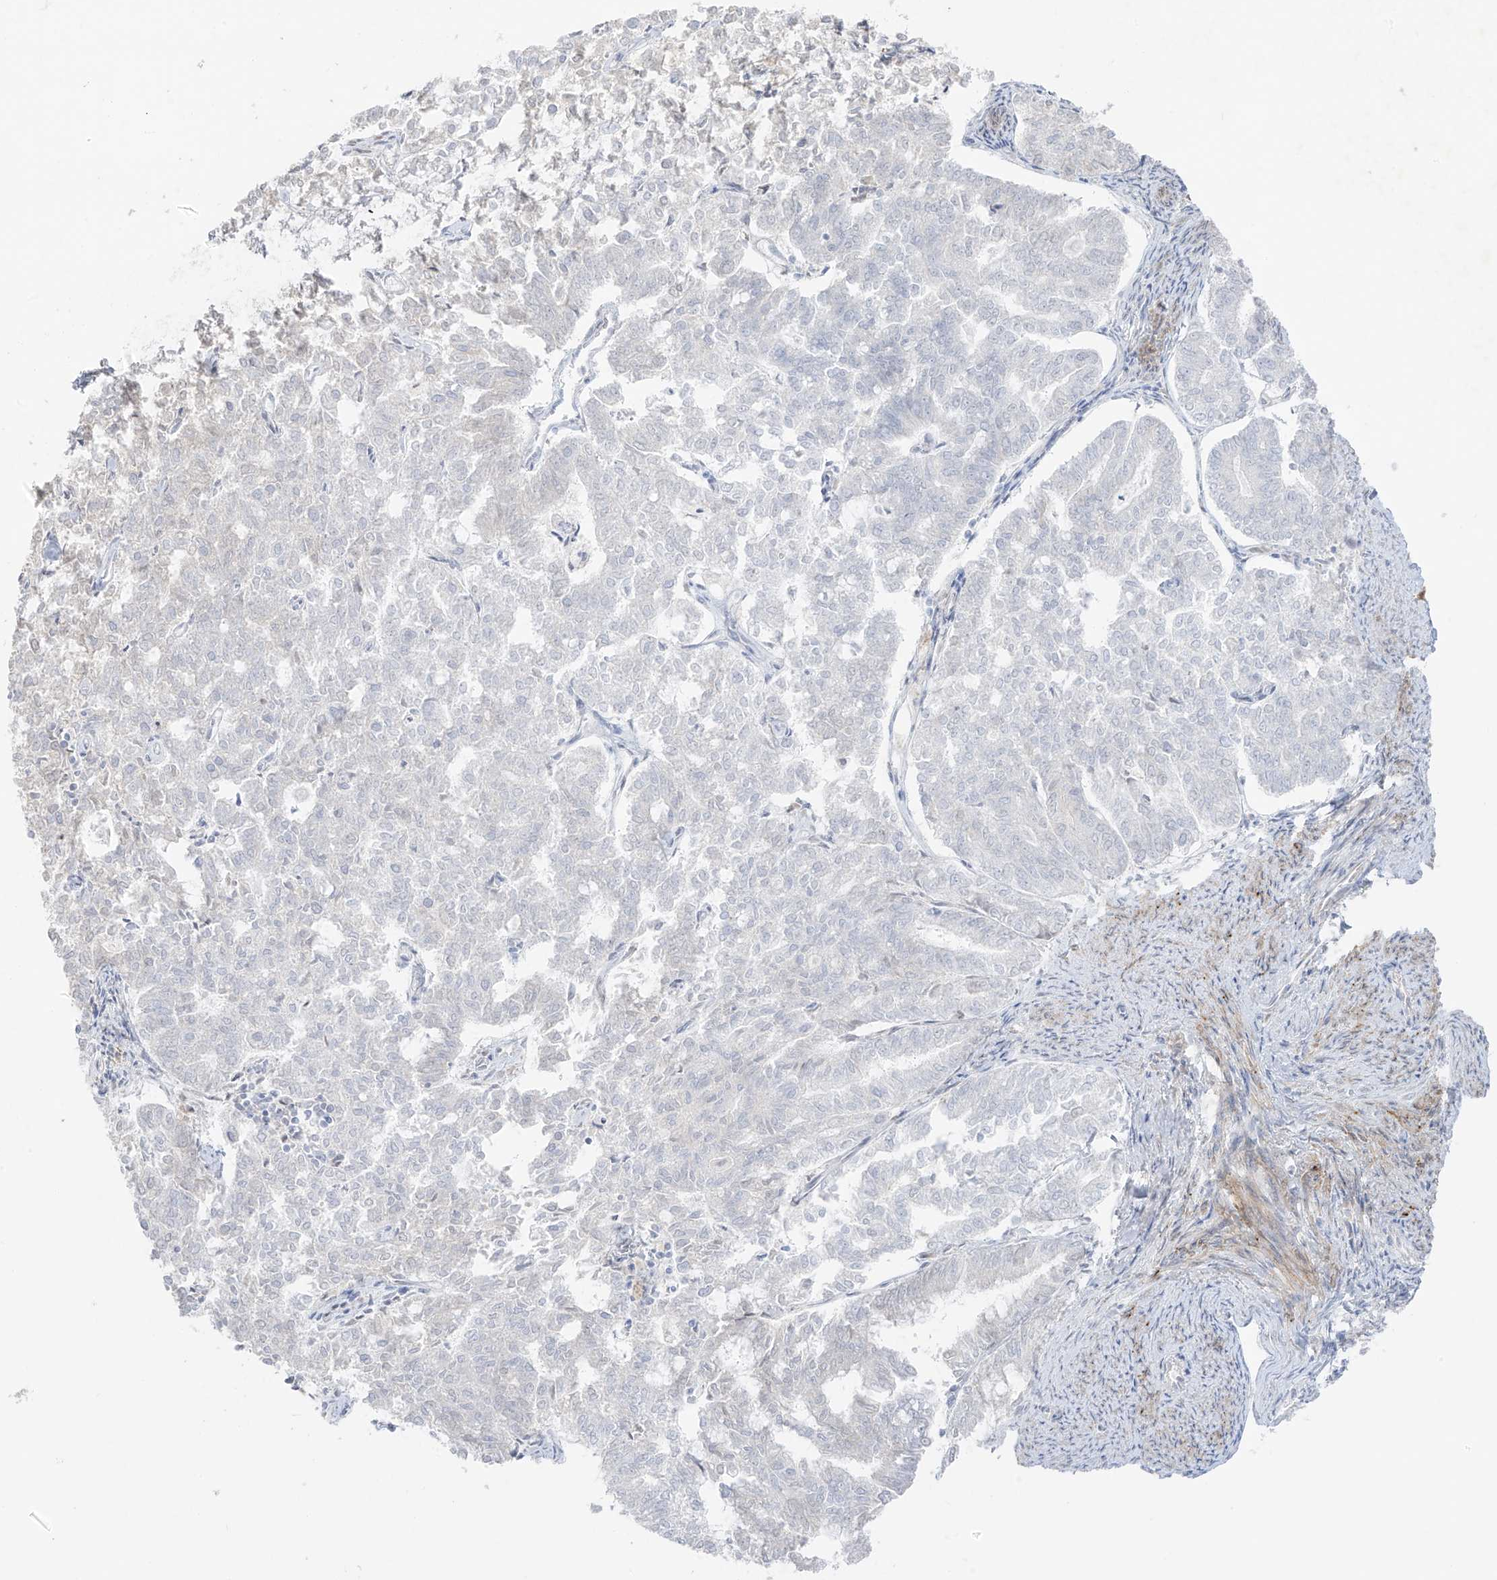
{"staining": {"intensity": "negative", "quantity": "none", "location": "none"}, "tissue": "endometrial cancer", "cell_type": "Tumor cells", "image_type": "cancer", "snomed": [{"axis": "morphology", "description": "Adenocarcinoma, NOS"}, {"axis": "topography", "description": "Endometrium"}], "caption": "There is no significant staining in tumor cells of endometrial cancer (adenocarcinoma).", "gene": "C11orf87", "patient": {"sex": "female", "age": 79}}